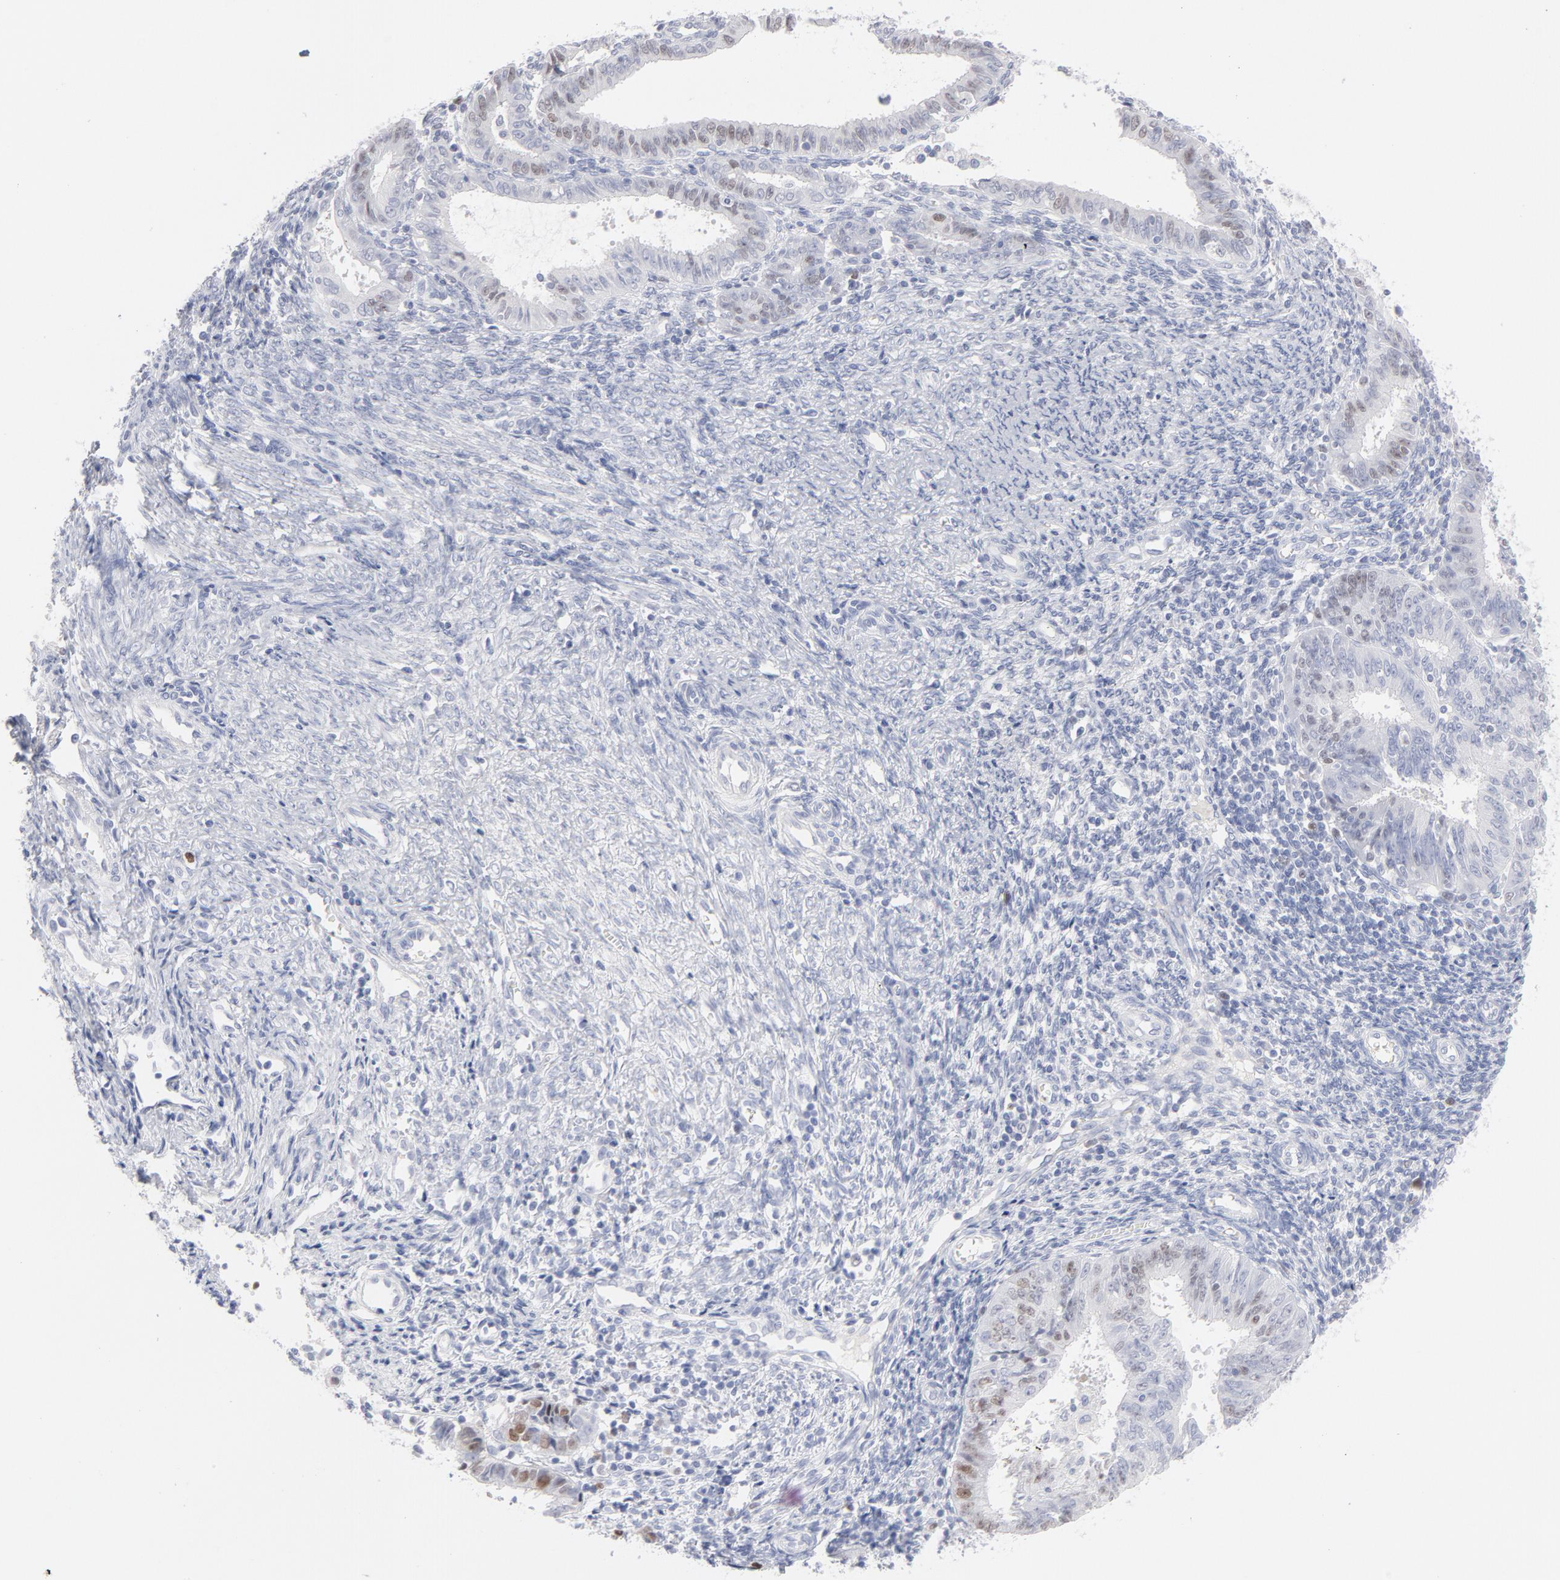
{"staining": {"intensity": "moderate", "quantity": "<25%", "location": "nuclear"}, "tissue": "endometrial cancer", "cell_type": "Tumor cells", "image_type": "cancer", "snomed": [{"axis": "morphology", "description": "Adenocarcinoma, NOS"}, {"axis": "topography", "description": "Endometrium"}], "caption": "Human endometrial adenocarcinoma stained with a brown dye exhibits moderate nuclear positive staining in about <25% of tumor cells.", "gene": "MCM7", "patient": {"sex": "female", "age": 42}}